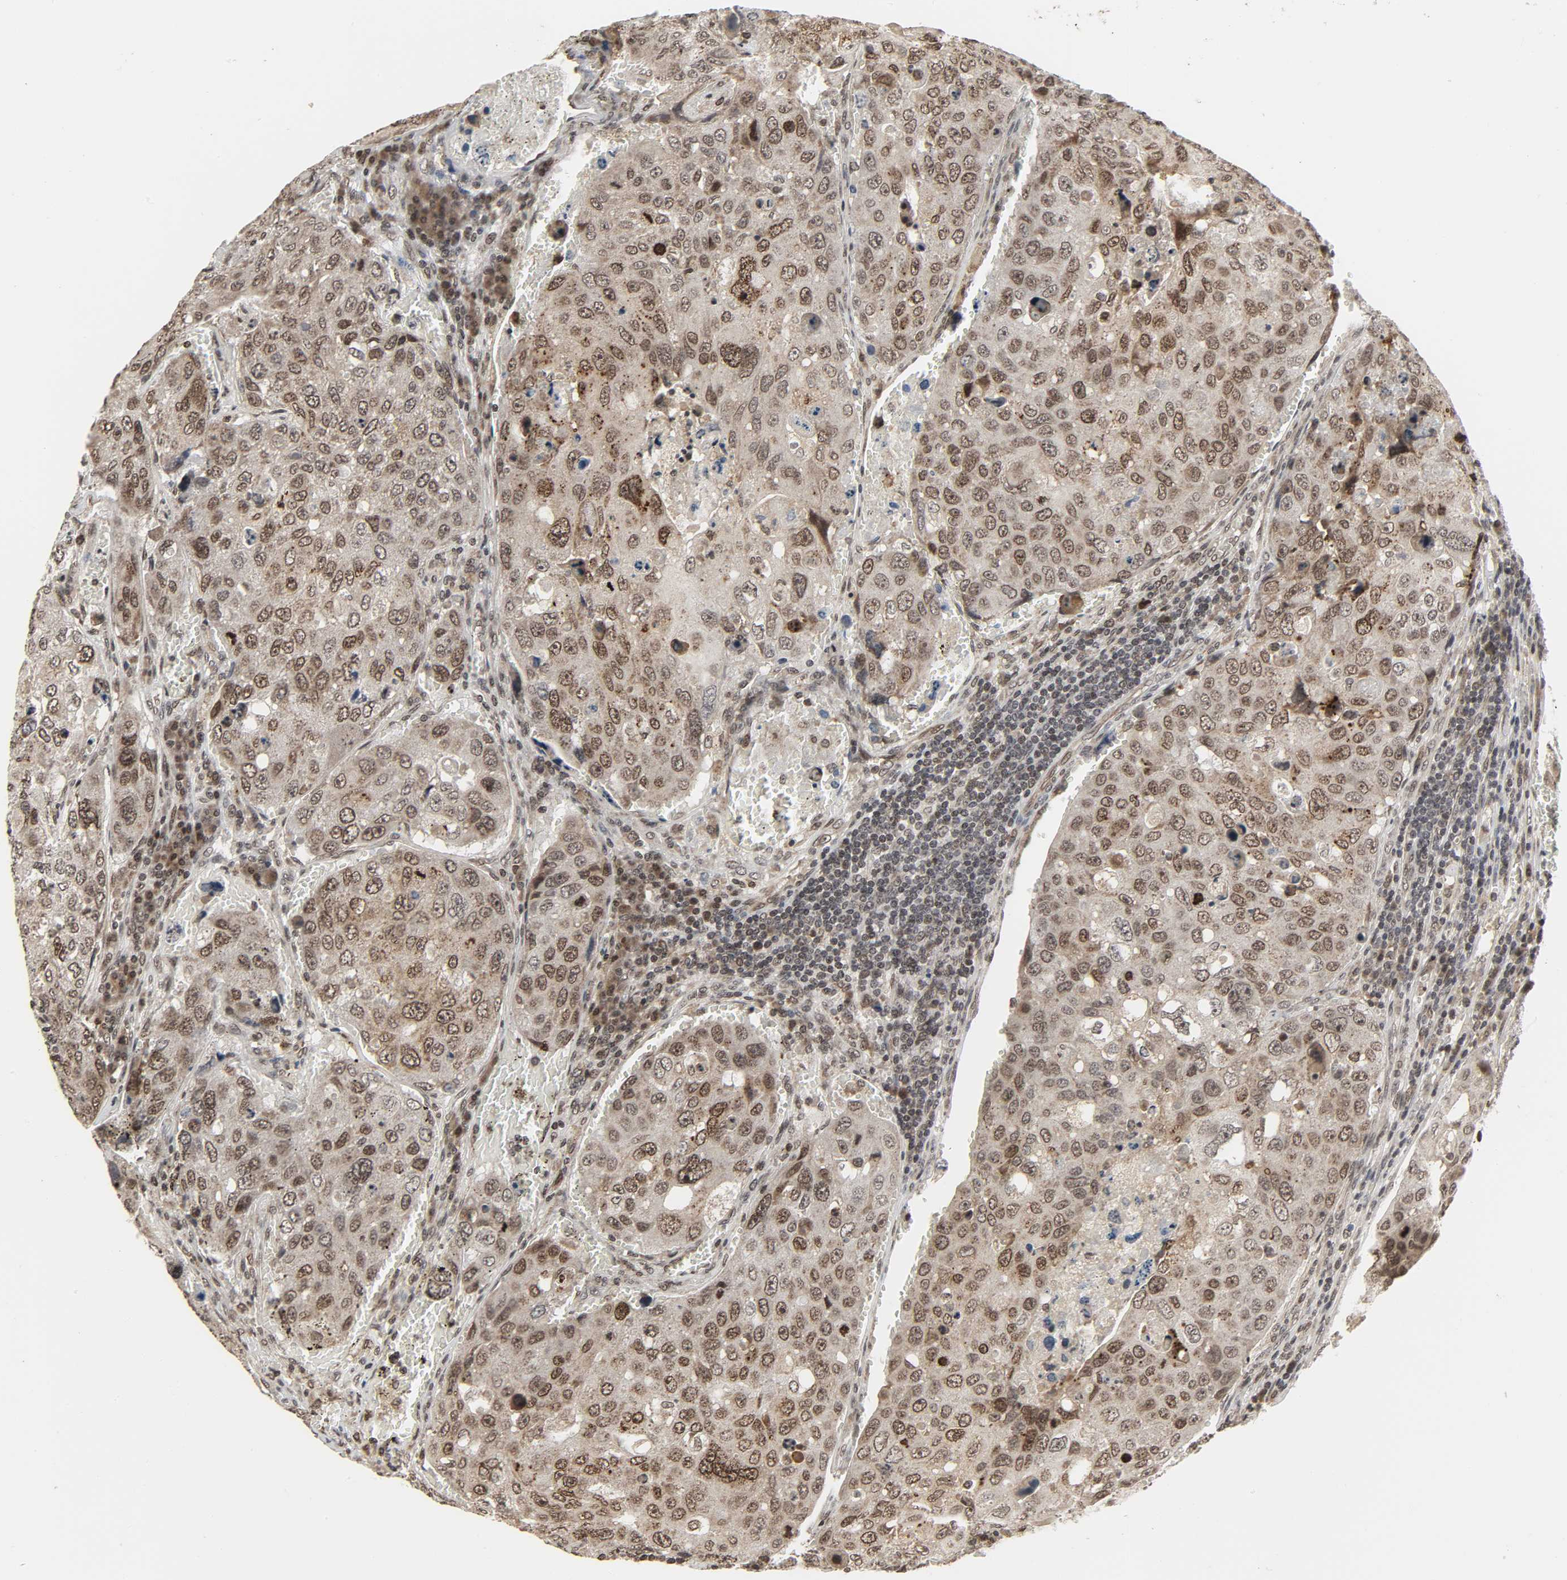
{"staining": {"intensity": "moderate", "quantity": "25%-75%", "location": "nuclear"}, "tissue": "urothelial cancer", "cell_type": "Tumor cells", "image_type": "cancer", "snomed": [{"axis": "morphology", "description": "Urothelial carcinoma, High grade"}, {"axis": "topography", "description": "Lymph node"}, {"axis": "topography", "description": "Urinary bladder"}], "caption": "Urothelial cancer stained for a protein (brown) shows moderate nuclear positive staining in approximately 25%-75% of tumor cells.", "gene": "XRCC1", "patient": {"sex": "male", "age": 51}}